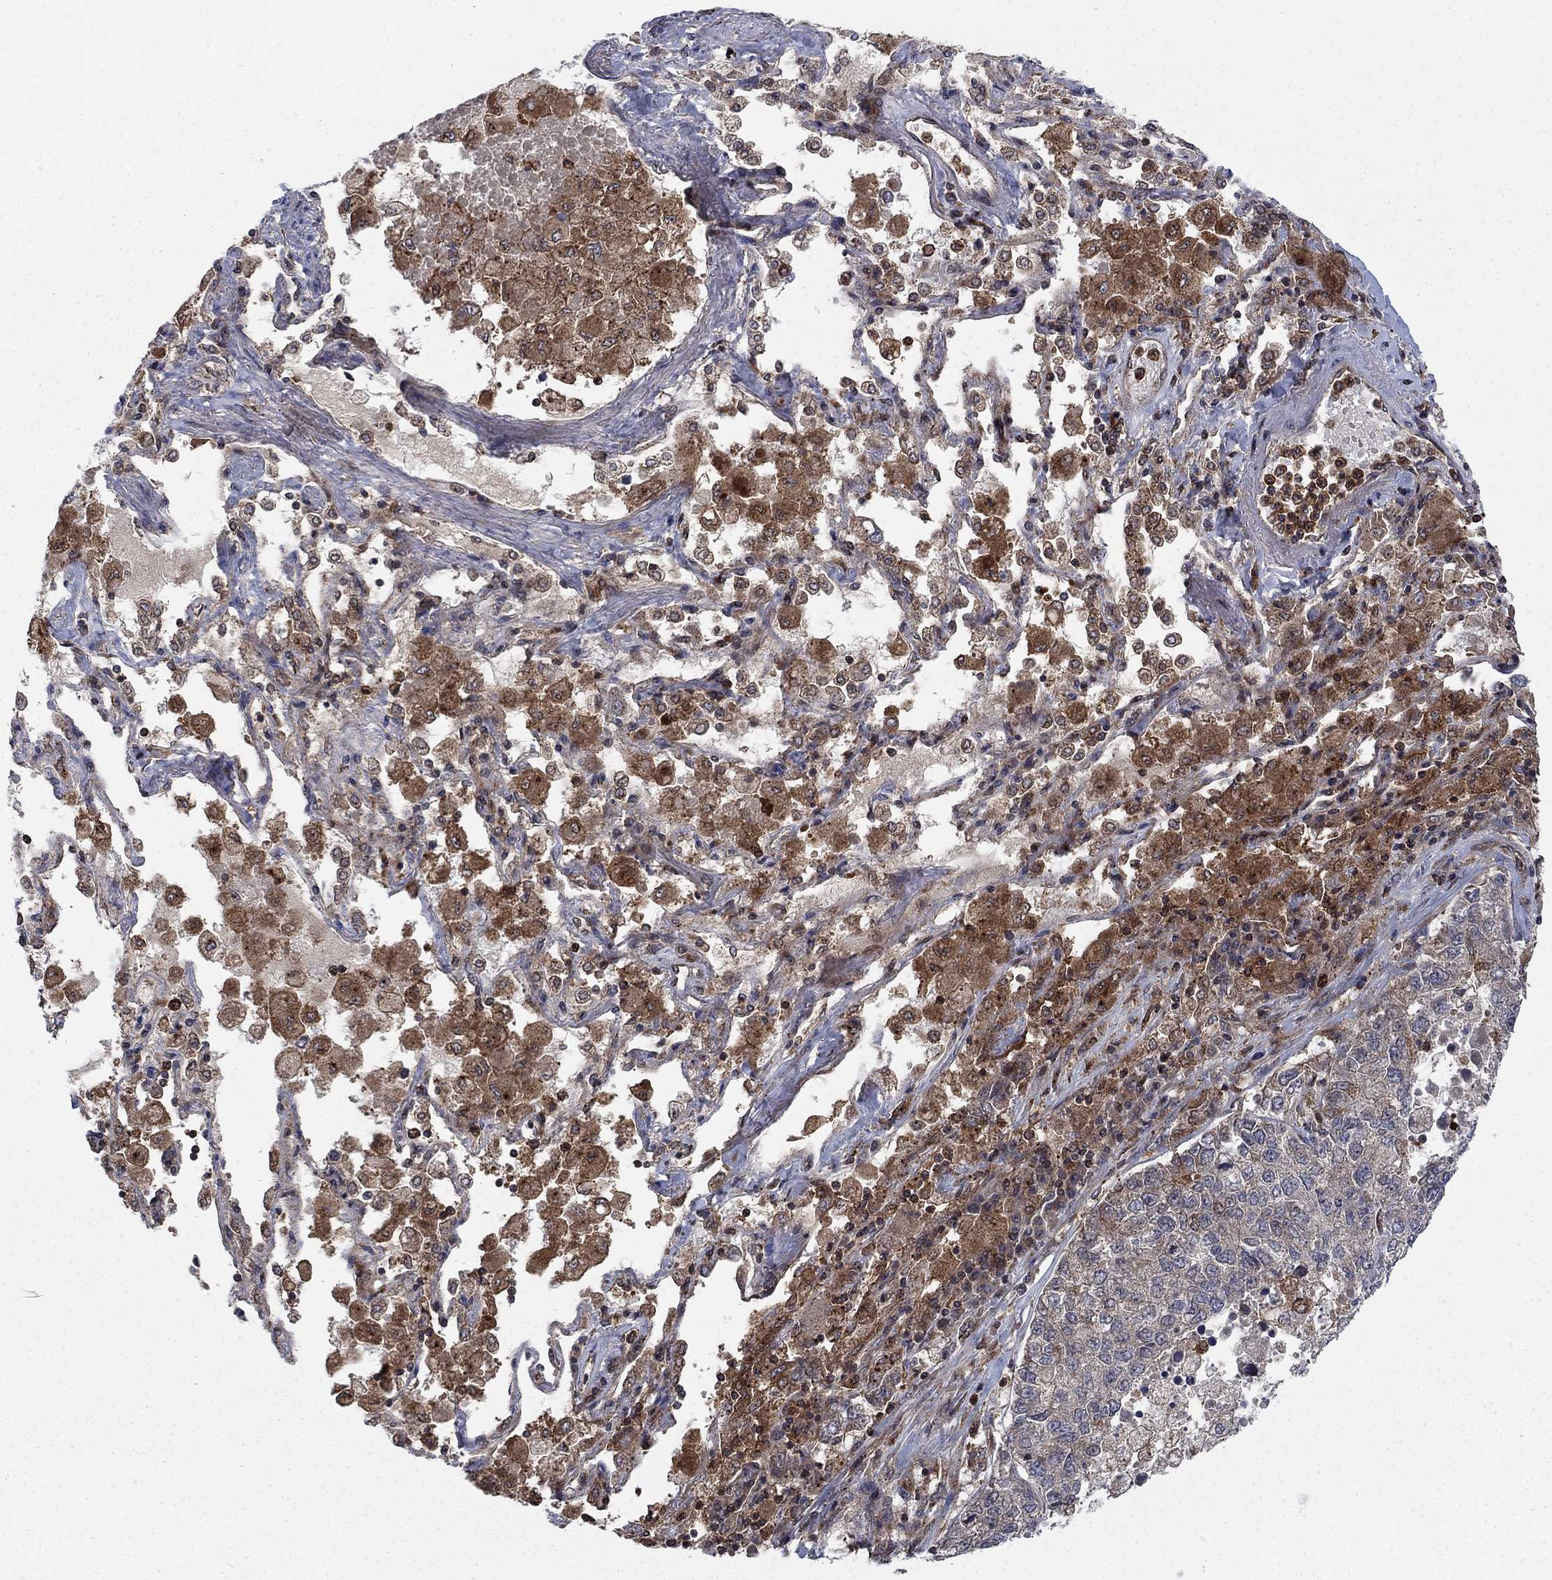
{"staining": {"intensity": "moderate", "quantity": "25%-75%", "location": "cytoplasmic/membranous"}, "tissue": "lung cancer", "cell_type": "Tumor cells", "image_type": "cancer", "snomed": [{"axis": "morphology", "description": "Adenocarcinoma, NOS"}, {"axis": "topography", "description": "Lung"}], "caption": "A brown stain shows moderate cytoplasmic/membranous staining of a protein in human lung adenocarcinoma tumor cells.", "gene": "IFI35", "patient": {"sex": "male", "age": 49}}